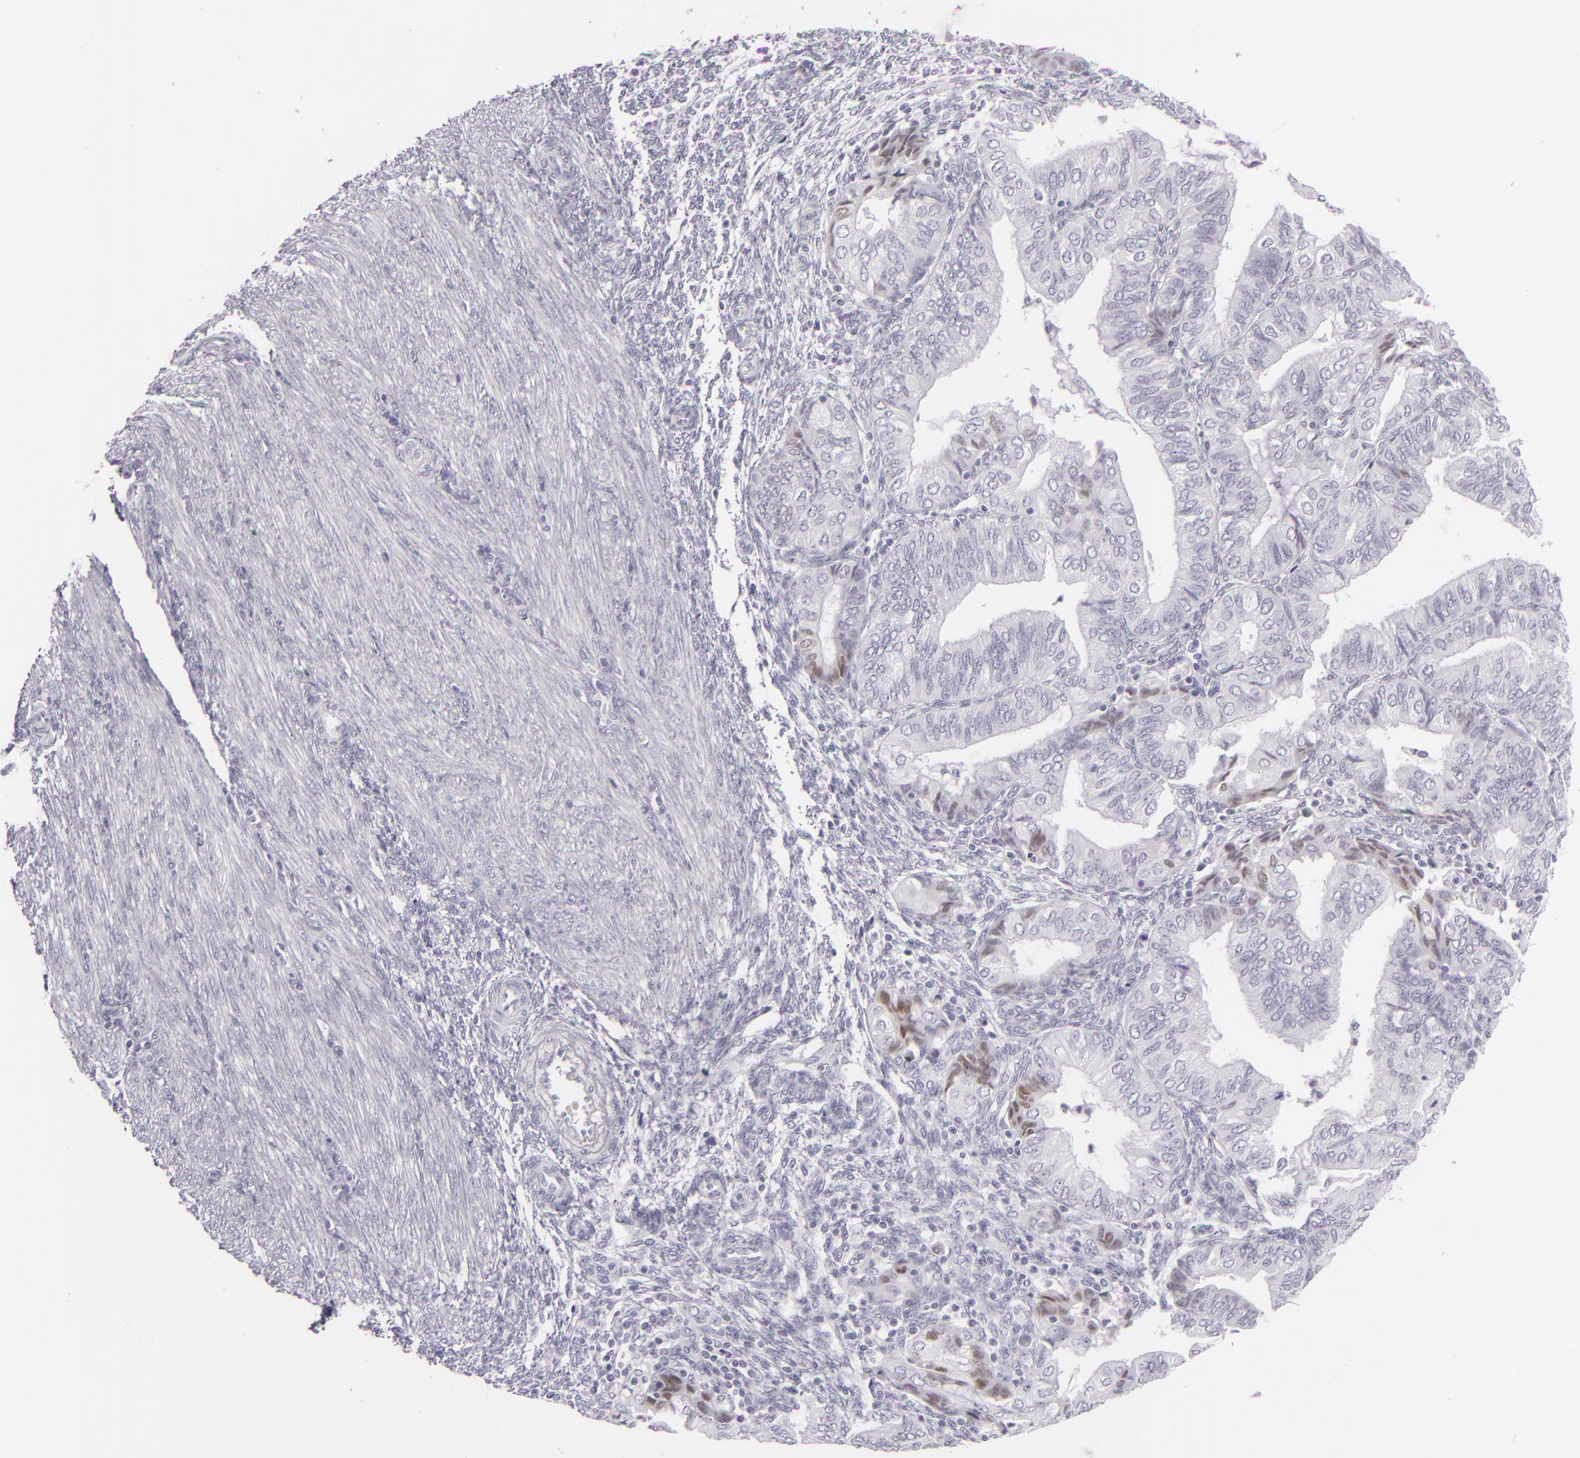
{"staining": {"intensity": "negative", "quantity": "none", "location": "none"}, "tissue": "endometrial cancer", "cell_type": "Tumor cells", "image_type": "cancer", "snomed": [{"axis": "morphology", "description": "Adenocarcinoma, NOS"}, {"axis": "topography", "description": "Endometrium"}], "caption": "A high-resolution image shows IHC staining of adenocarcinoma (endometrial), which displays no significant expression in tumor cells. Nuclei are stained in blue.", "gene": "CDX2", "patient": {"sex": "female", "age": 51}}